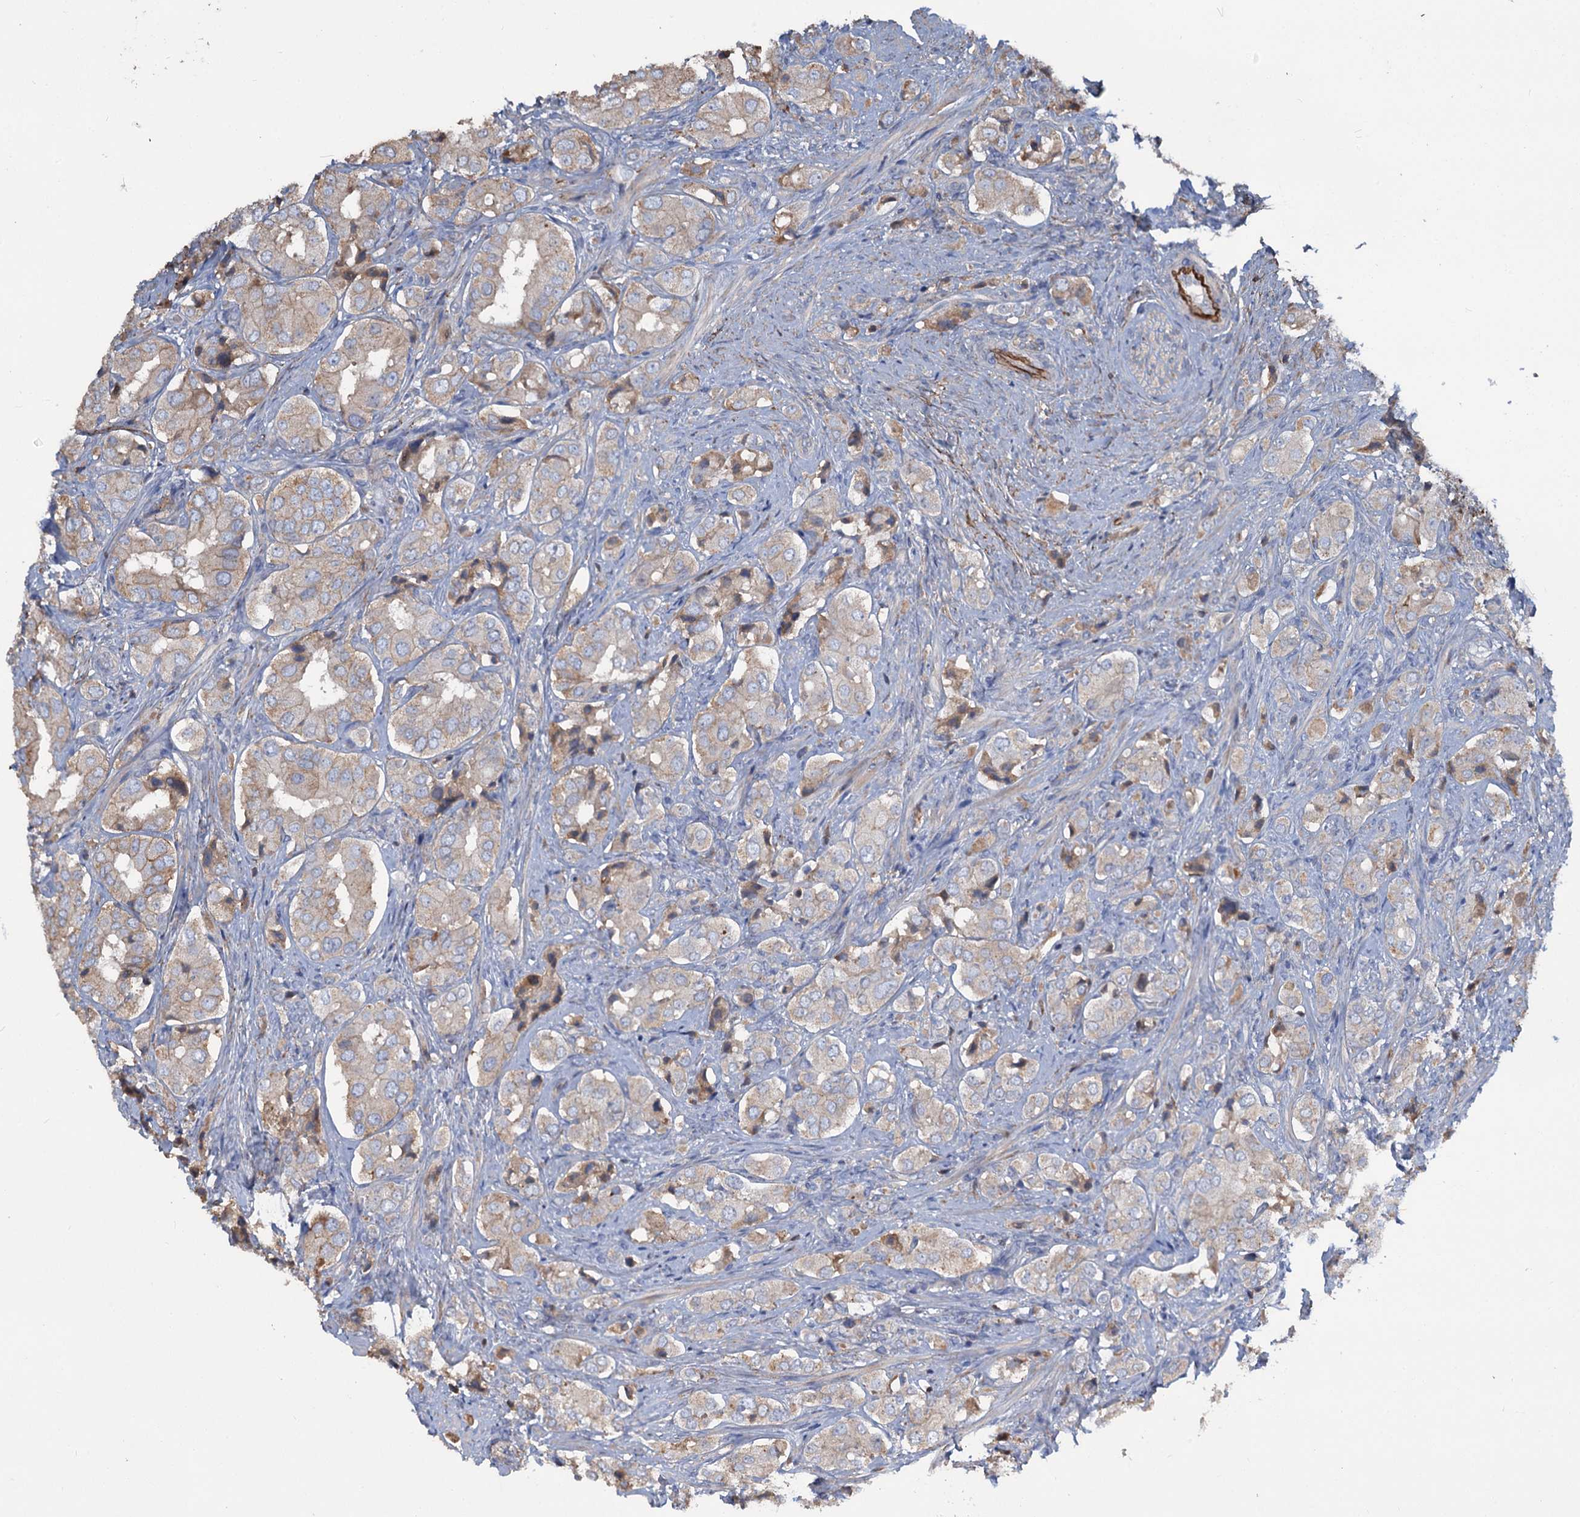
{"staining": {"intensity": "weak", "quantity": "<25%", "location": "cytoplasmic/membranous"}, "tissue": "prostate cancer", "cell_type": "Tumor cells", "image_type": "cancer", "snomed": [{"axis": "morphology", "description": "Adenocarcinoma, High grade"}, {"axis": "topography", "description": "Prostate"}], "caption": "Immunohistochemistry of human prostate high-grade adenocarcinoma shows no positivity in tumor cells.", "gene": "URAD", "patient": {"sex": "male", "age": 65}}